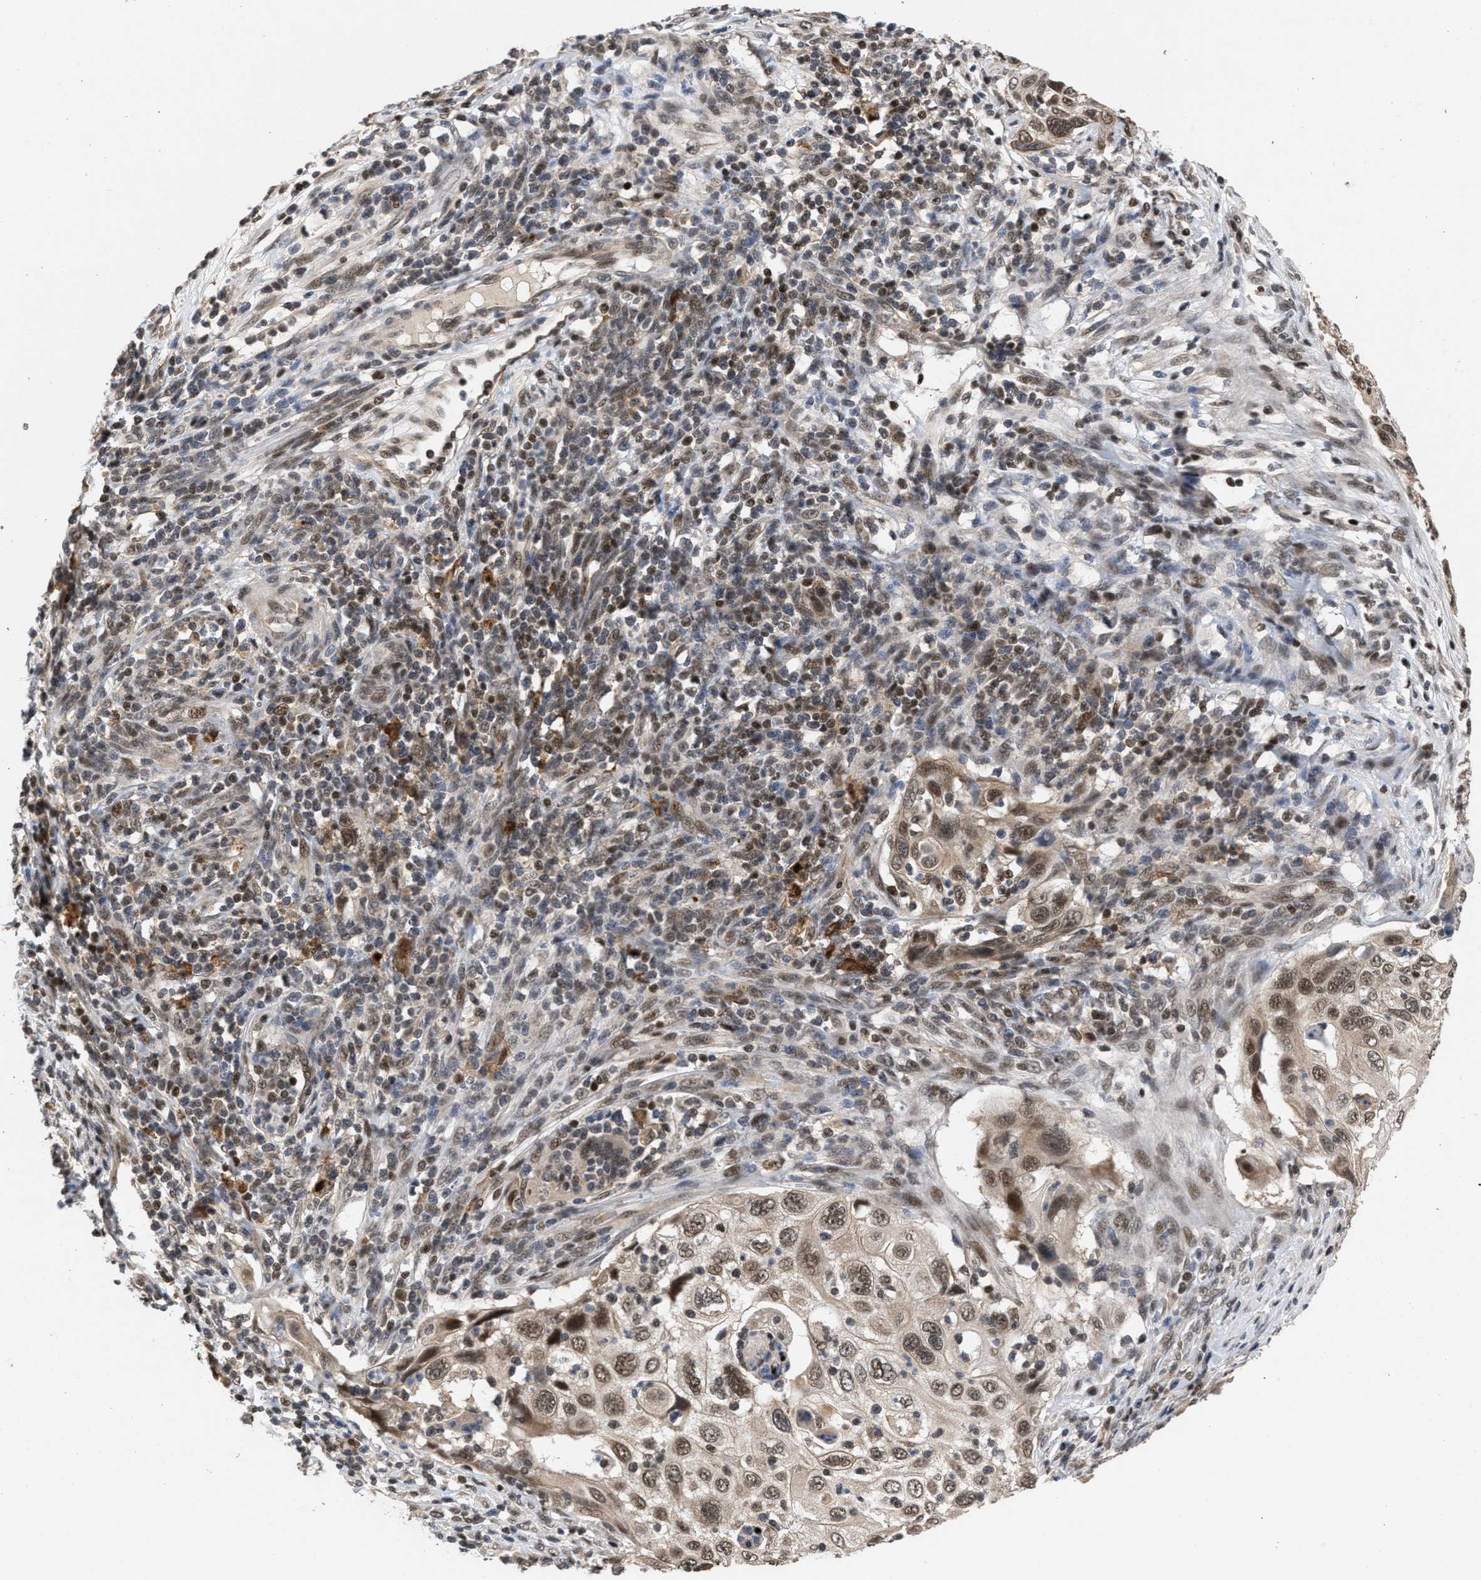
{"staining": {"intensity": "moderate", "quantity": ">75%", "location": "nuclear"}, "tissue": "cervical cancer", "cell_type": "Tumor cells", "image_type": "cancer", "snomed": [{"axis": "morphology", "description": "Squamous cell carcinoma, NOS"}, {"axis": "topography", "description": "Cervix"}], "caption": "Cervical cancer tissue shows moderate nuclear expression in approximately >75% of tumor cells", "gene": "C9orf78", "patient": {"sex": "female", "age": 70}}